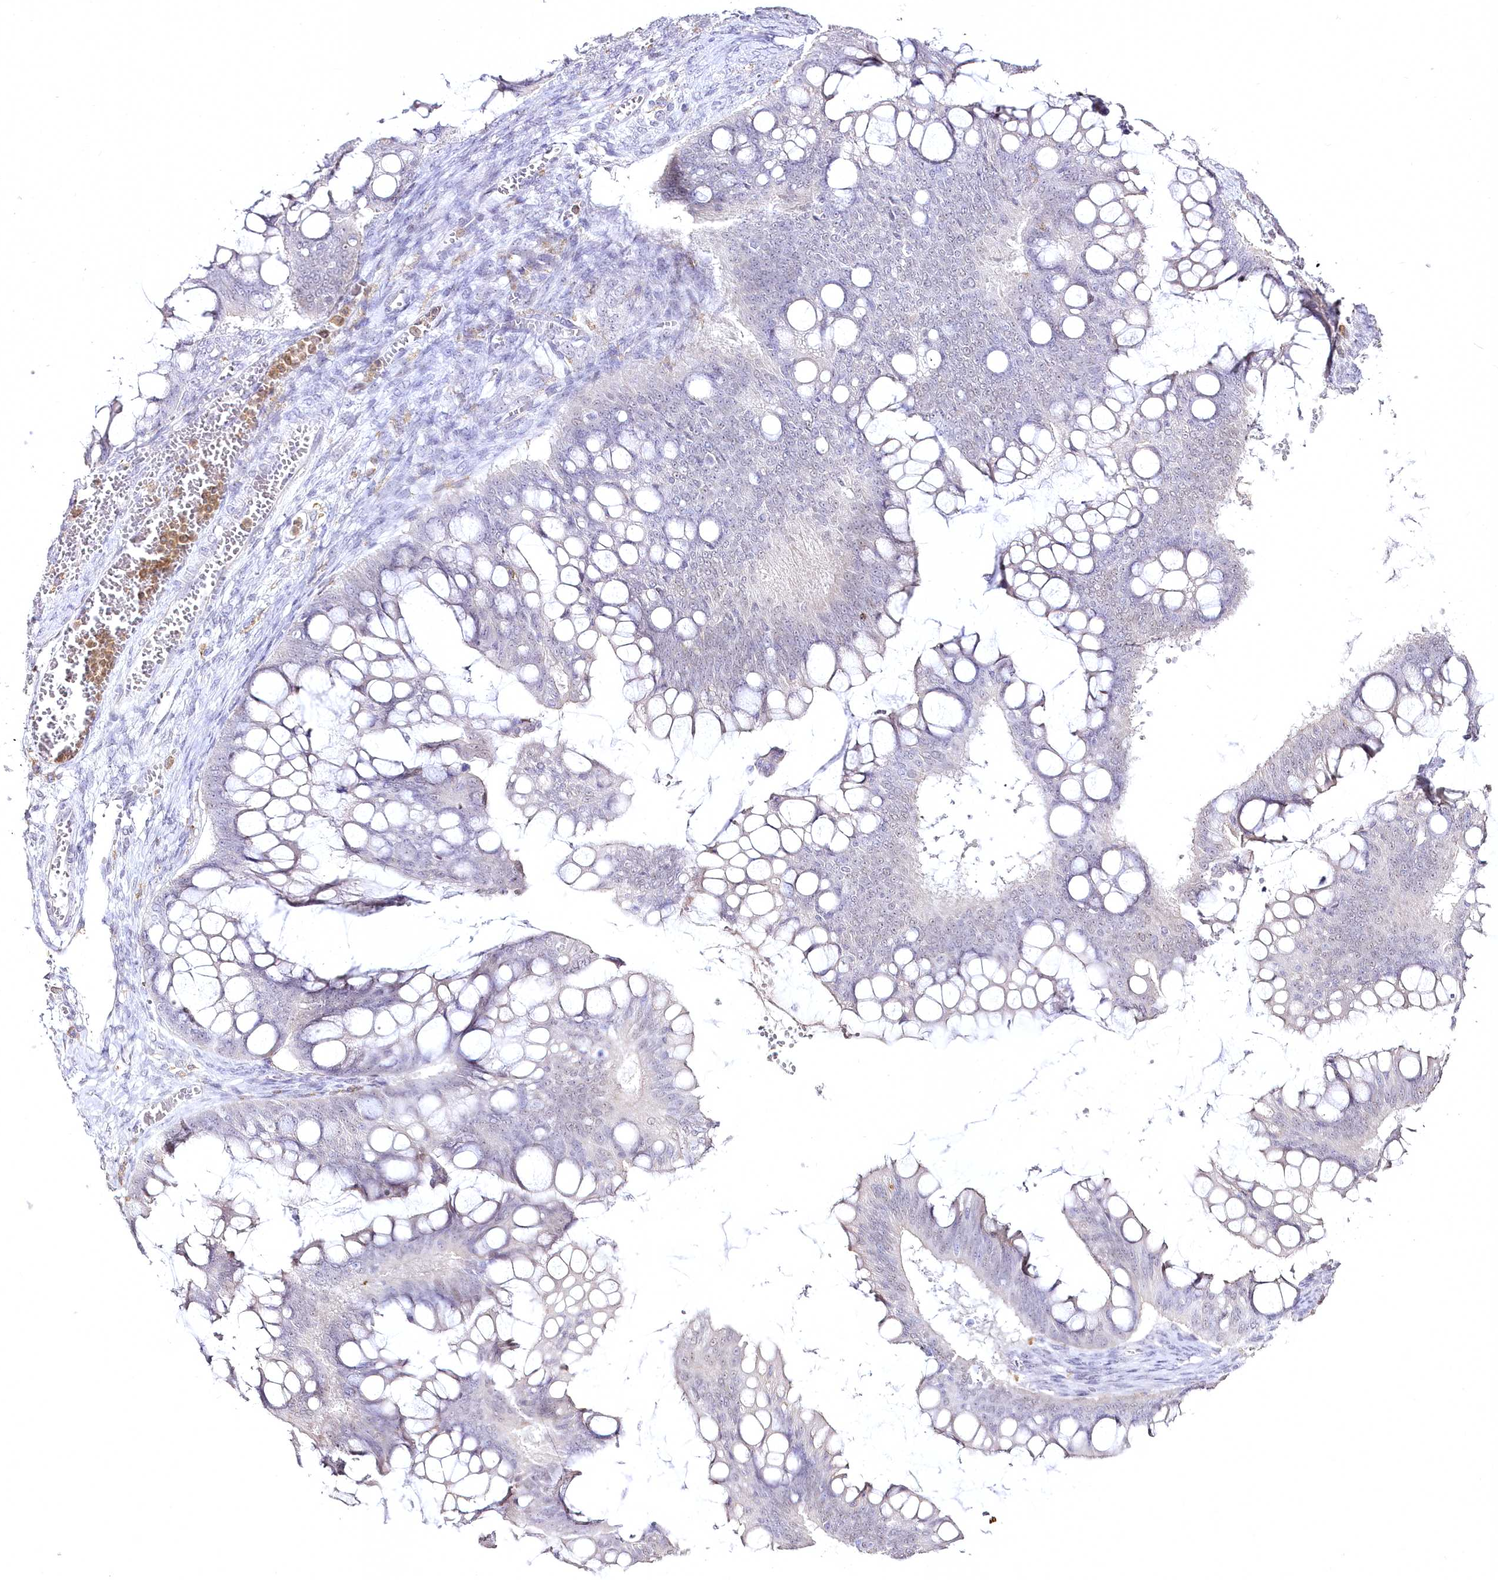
{"staining": {"intensity": "negative", "quantity": "none", "location": "none"}, "tissue": "ovarian cancer", "cell_type": "Tumor cells", "image_type": "cancer", "snomed": [{"axis": "morphology", "description": "Cystadenocarcinoma, mucinous, NOS"}, {"axis": "topography", "description": "Ovary"}], "caption": "This is an immunohistochemistry photomicrograph of mucinous cystadenocarcinoma (ovarian). There is no staining in tumor cells.", "gene": "DOCK2", "patient": {"sex": "female", "age": 73}}